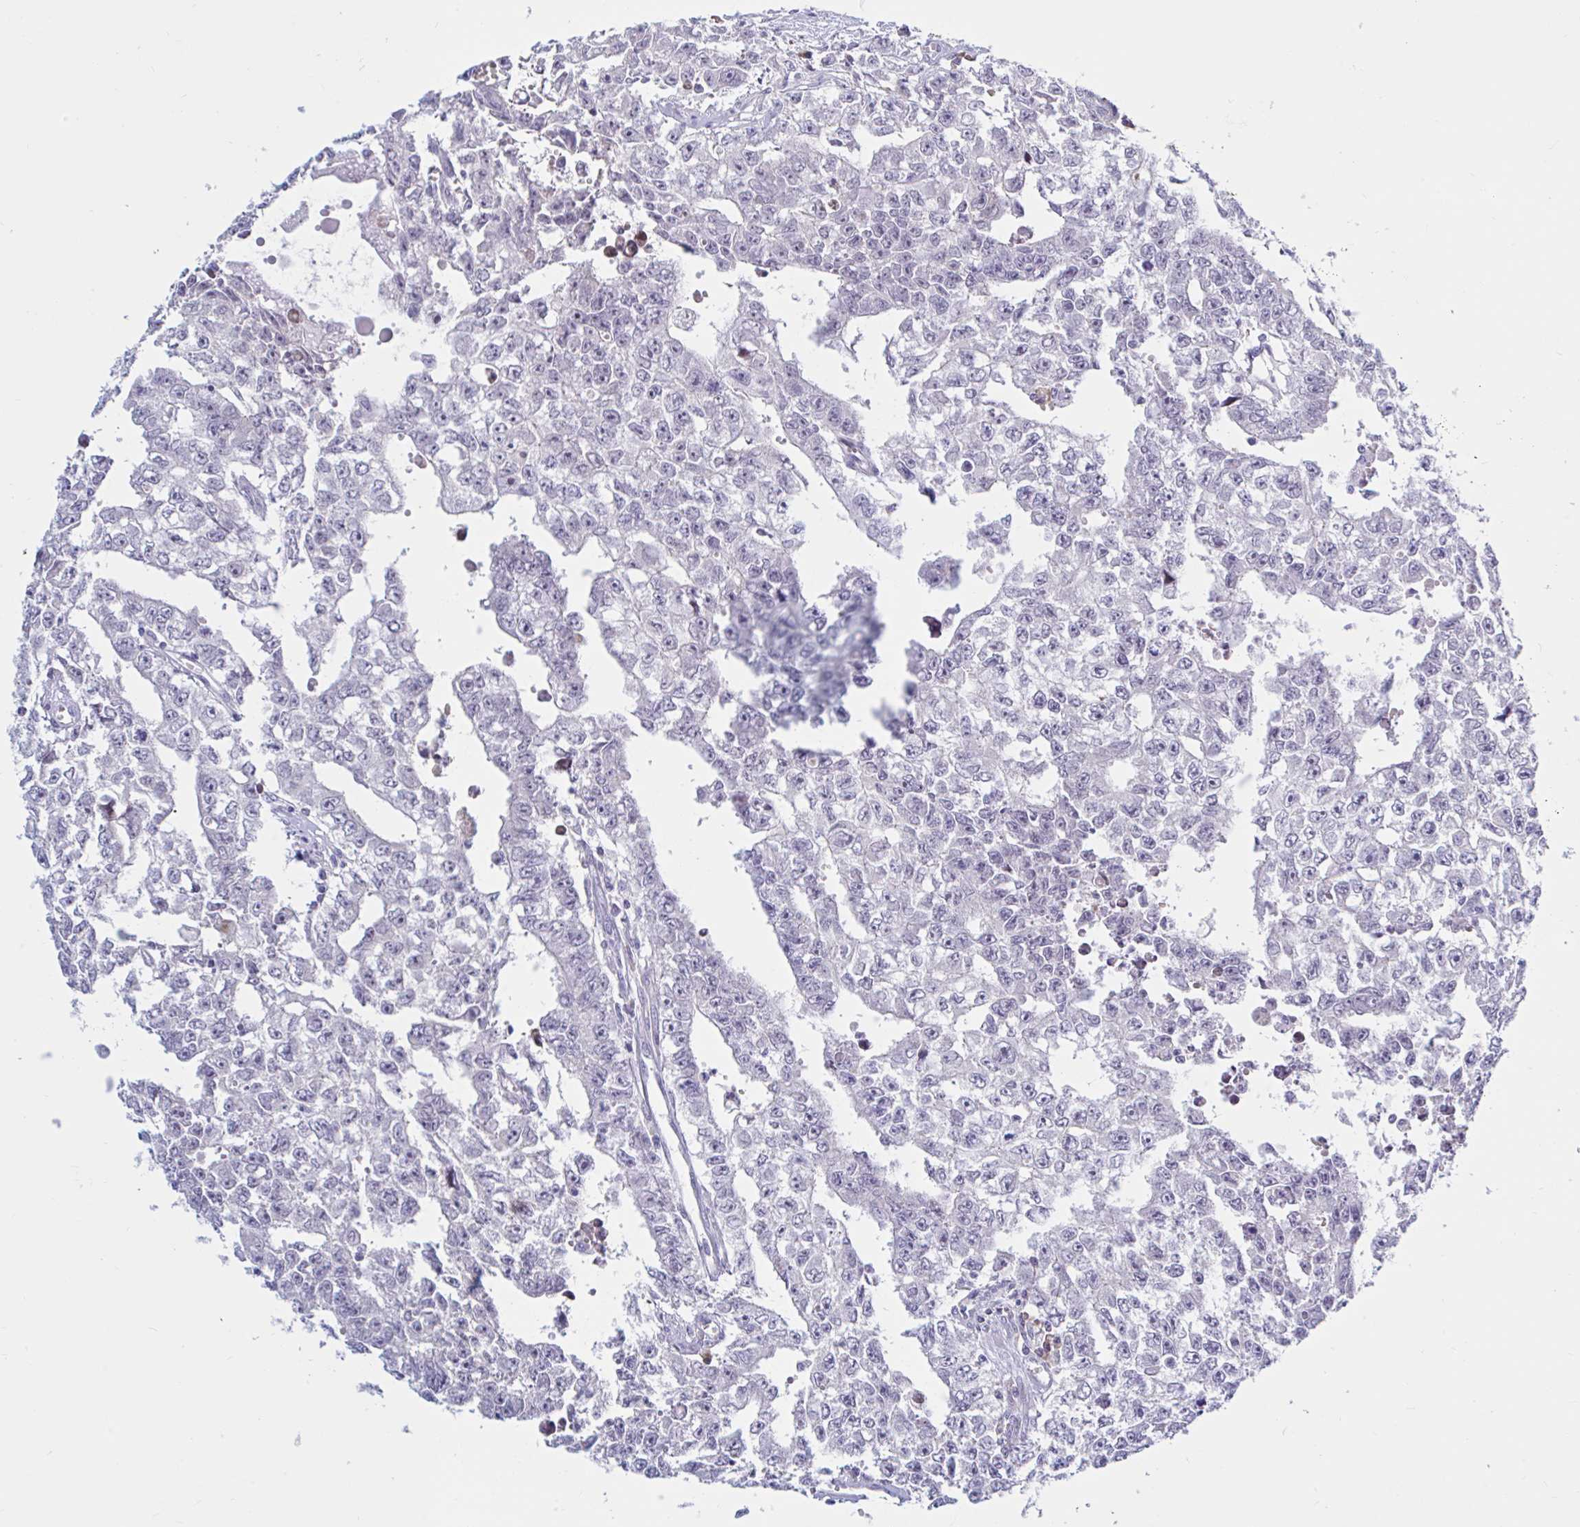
{"staining": {"intensity": "negative", "quantity": "none", "location": "none"}, "tissue": "testis cancer", "cell_type": "Tumor cells", "image_type": "cancer", "snomed": [{"axis": "morphology", "description": "Carcinoma, Embryonal, NOS"}, {"axis": "morphology", "description": "Teratoma, malignant, NOS"}, {"axis": "topography", "description": "Testis"}], "caption": "A histopathology image of human testis cancer is negative for staining in tumor cells. The staining was performed using DAB to visualize the protein expression in brown, while the nuclei were stained in blue with hematoxylin (Magnification: 20x).", "gene": "NBPF3", "patient": {"sex": "male", "age": 24}}